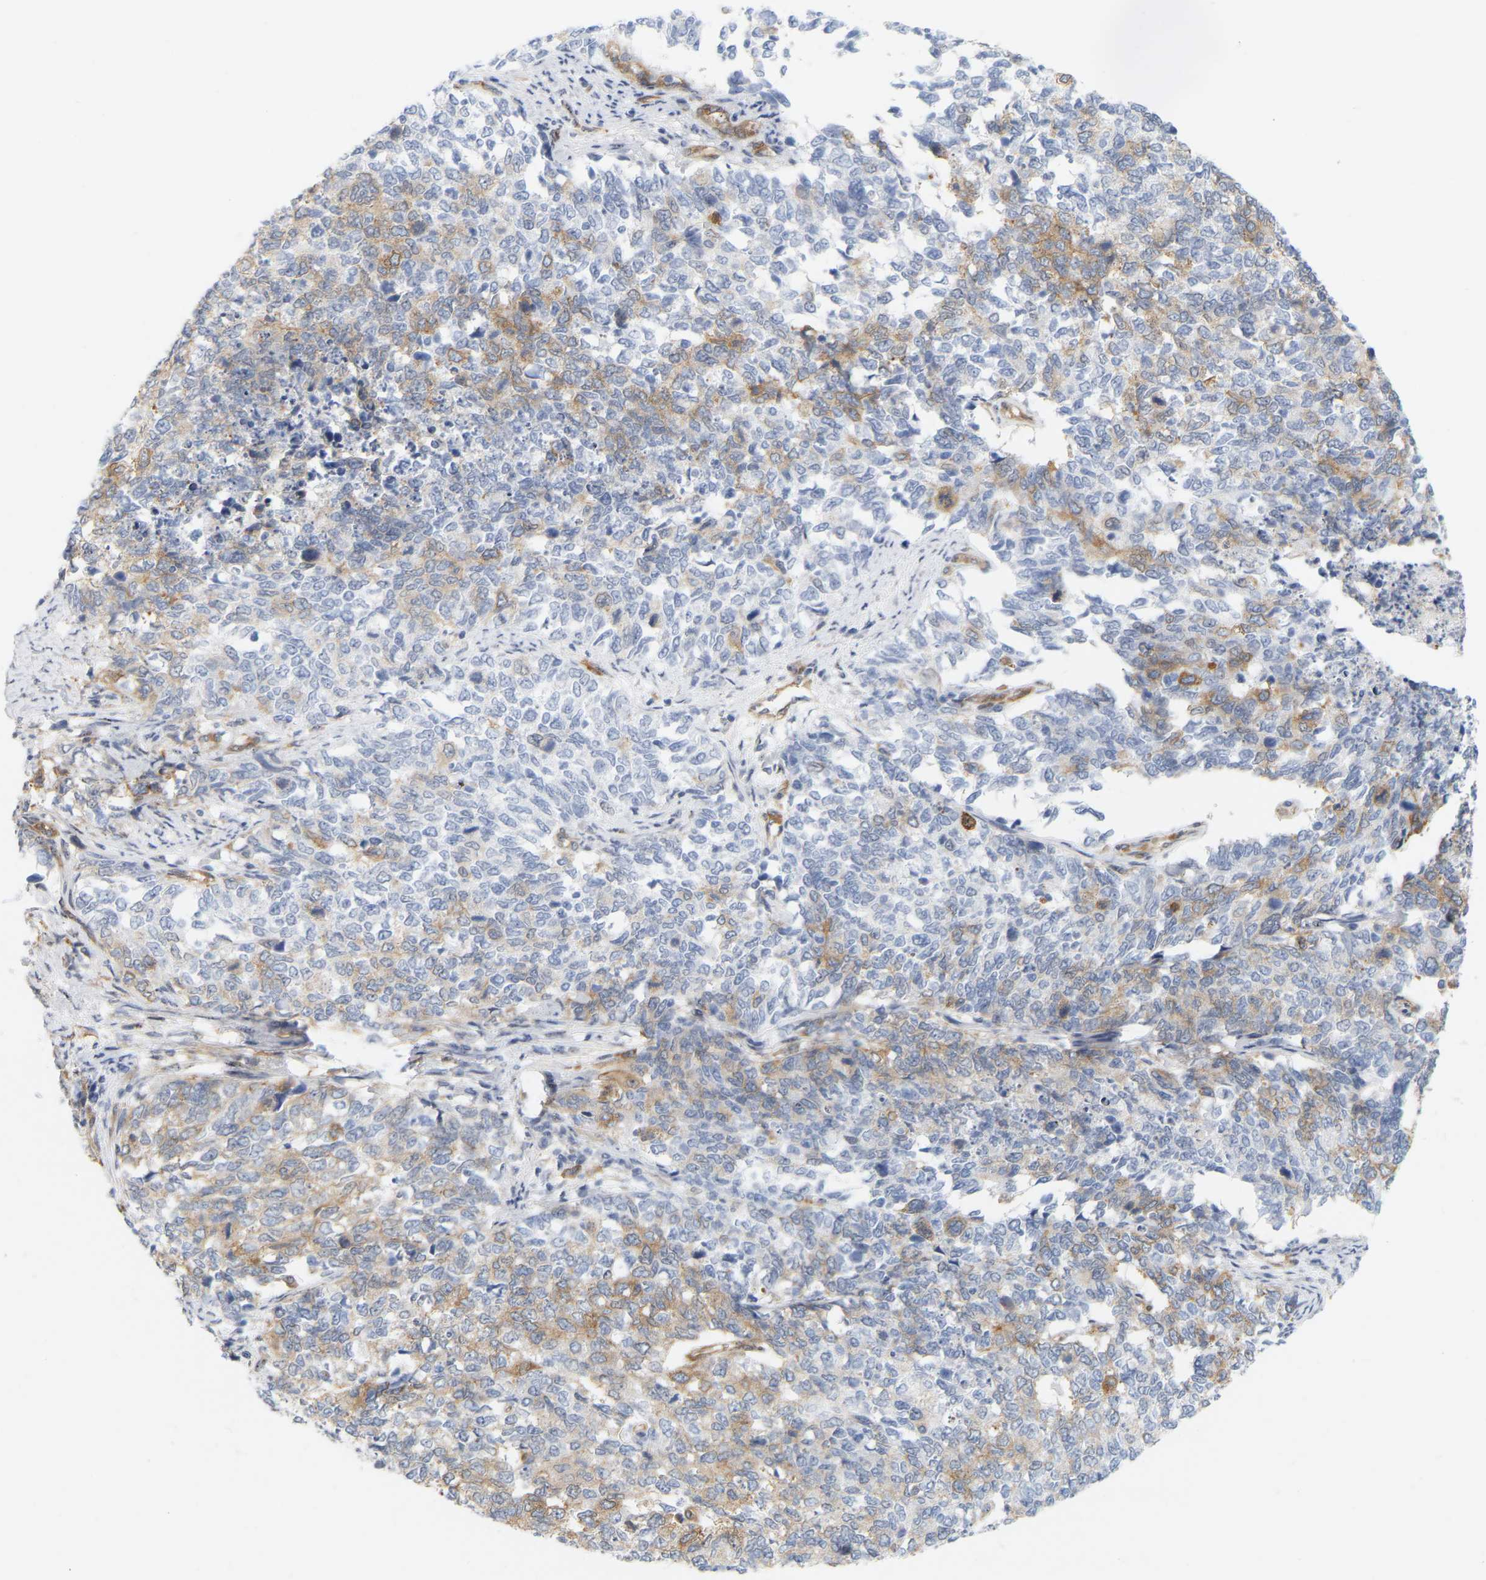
{"staining": {"intensity": "strong", "quantity": "25%-75%", "location": "cytoplasmic/membranous"}, "tissue": "cervical cancer", "cell_type": "Tumor cells", "image_type": "cancer", "snomed": [{"axis": "morphology", "description": "Squamous cell carcinoma, NOS"}, {"axis": "topography", "description": "Cervix"}], "caption": "Cervical cancer (squamous cell carcinoma) stained with DAB (3,3'-diaminobenzidine) immunohistochemistry shows high levels of strong cytoplasmic/membranous staining in about 25%-75% of tumor cells.", "gene": "RAPH1", "patient": {"sex": "female", "age": 63}}